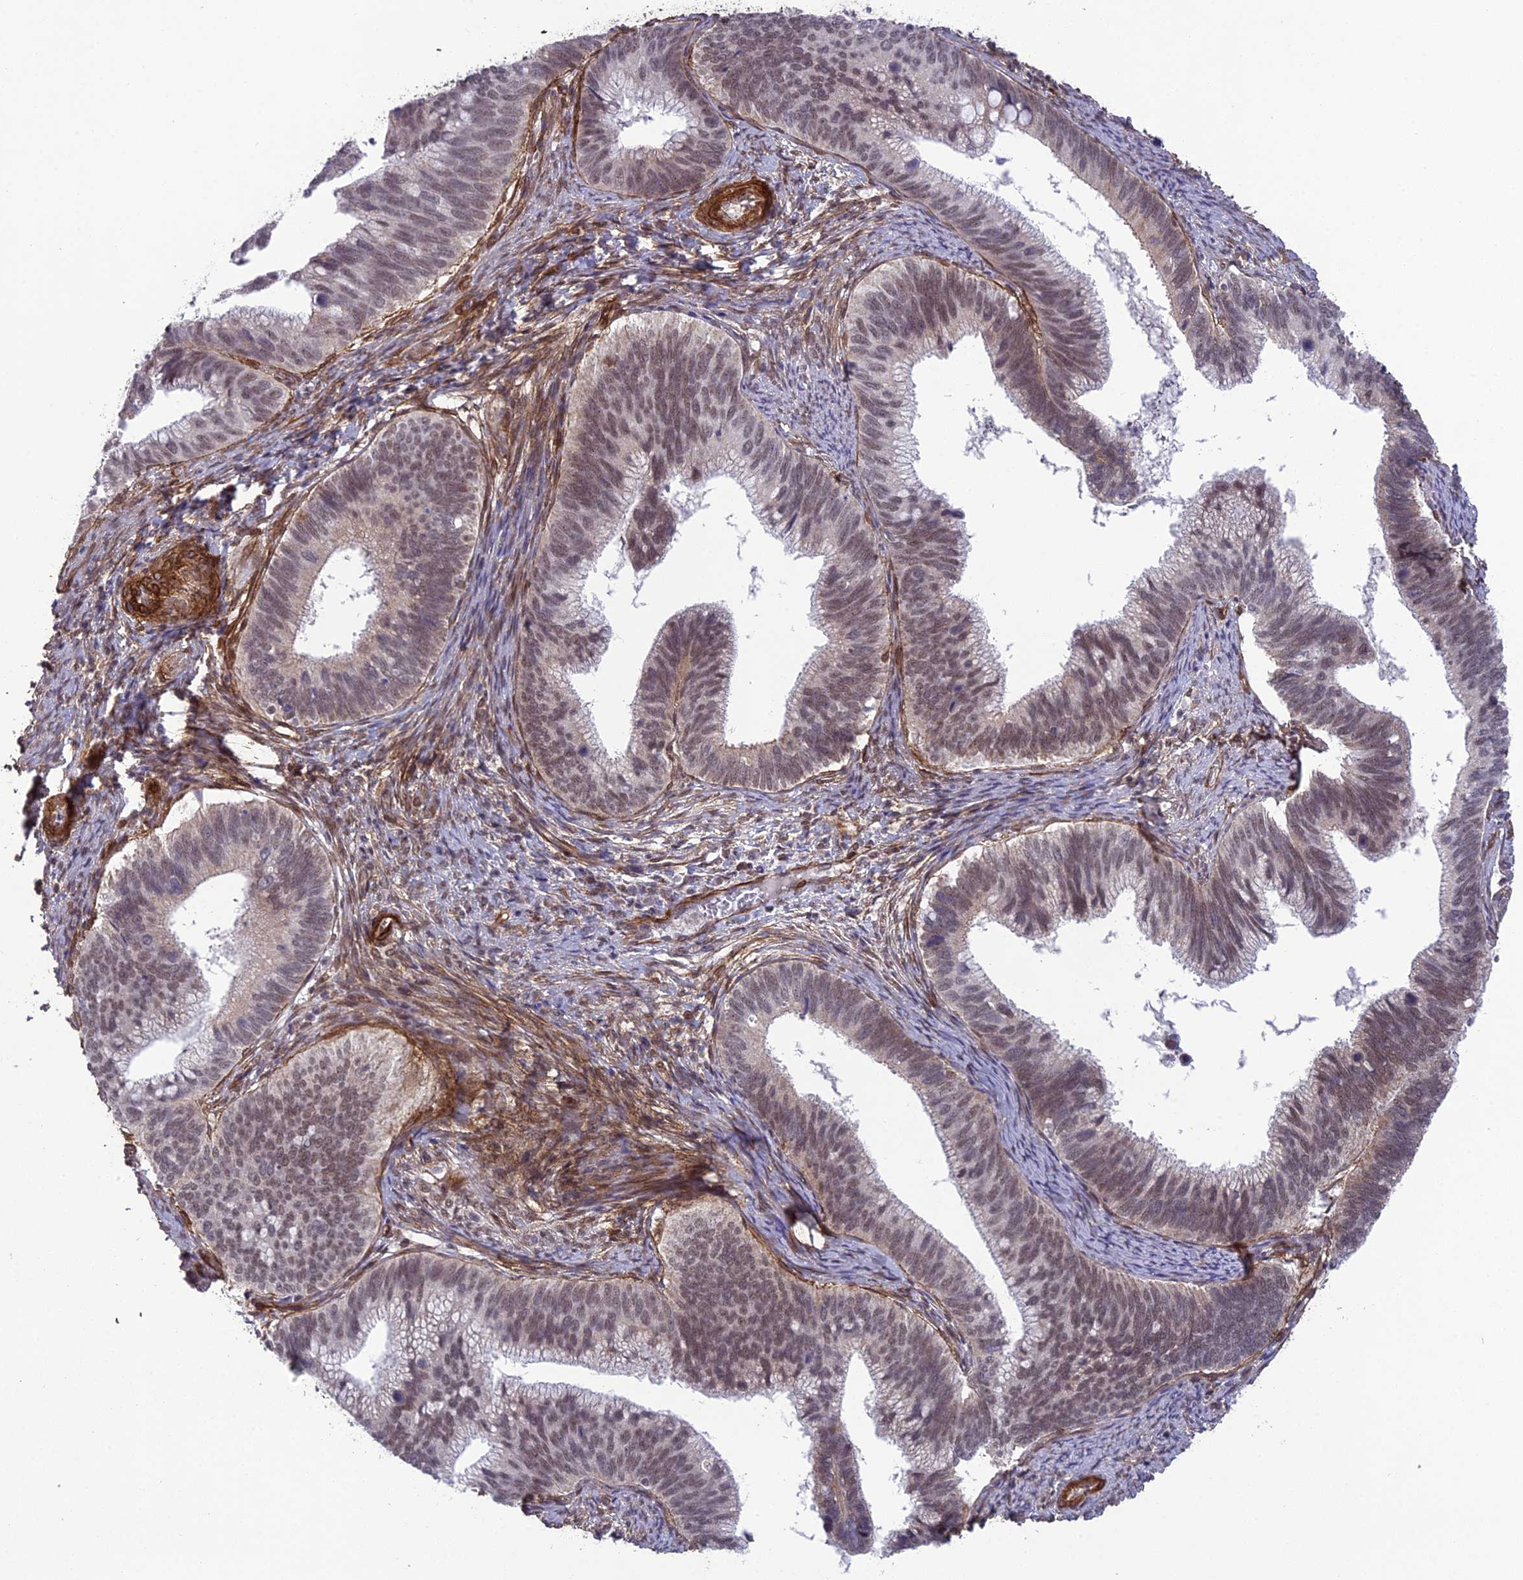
{"staining": {"intensity": "weak", "quantity": ">75%", "location": "nuclear"}, "tissue": "cervical cancer", "cell_type": "Tumor cells", "image_type": "cancer", "snomed": [{"axis": "morphology", "description": "Adenocarcinoma, NOS"}, {"axis": "topography", "description": "Cervix"}], "caption": "An immunohistochemistry (IHC) image of tumor tissue is shown. Protein staining in brown highlights weak nuclear positivity in cervical cancer (adenocarcinoma) within tumor cells. Using DAB (3,3'-diaminobenzidine) (brown) and hematoxylin (blue) stains, captured at high magnification using brightfield microscopy.", "gene": "TNS1", "patient": {"sex": "female", "age": 42}}